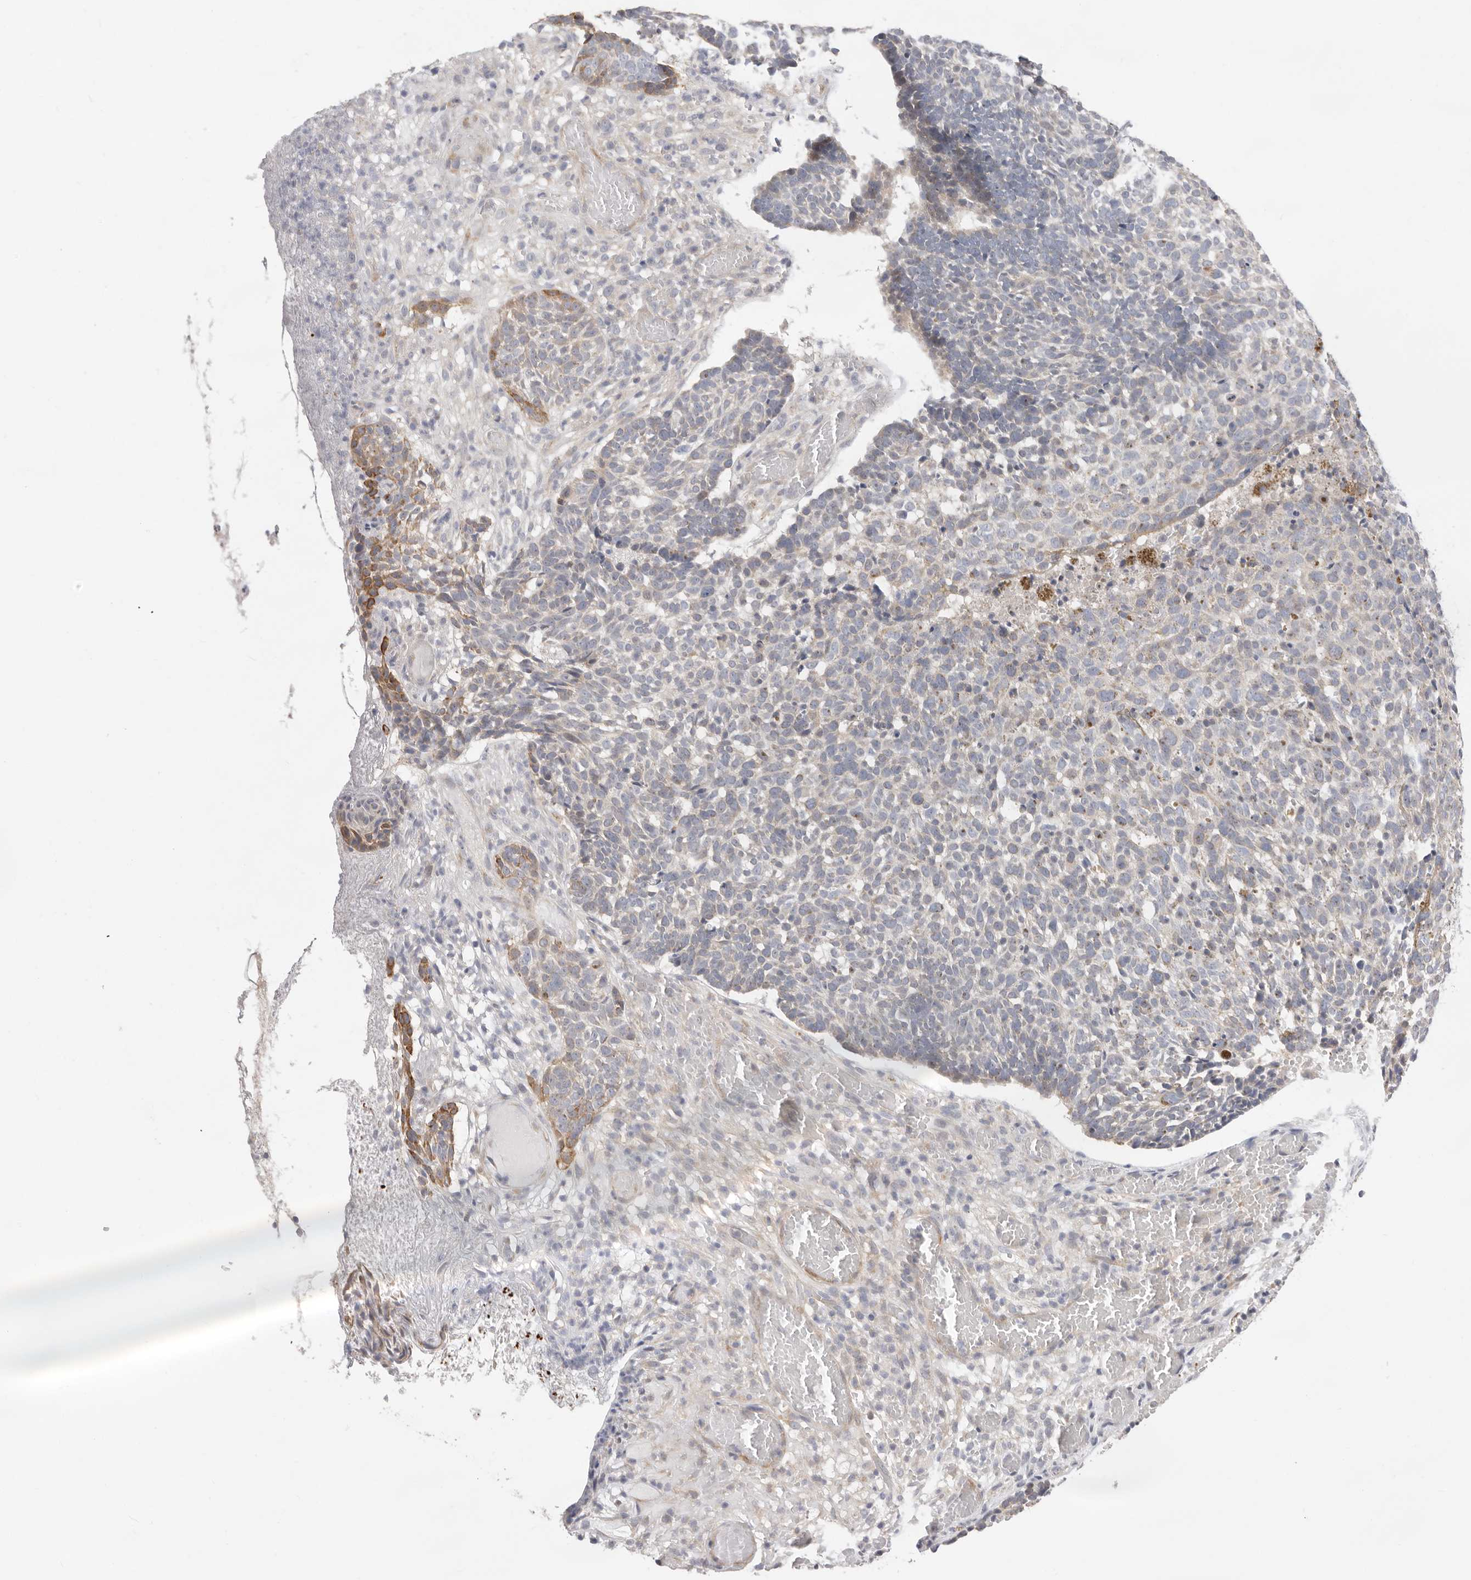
{"staining": {"intensity": "moderate", "quantity": "<25%", "location": "cytoplasmic/membranous"}, "tissue": "skin cancer", "cell_type": "Tumor cells", "image_type": "cancer", "snomed": [{"axis": "morphology", "description": "Basal cell carcinoma"}, {"axis": "topography", "description": "Skin"}], "caption": "The immunohistochemical stain highlights moderate cytoplasmic/membranous expression in tumor cells of basal cell carcinoma (skin) tissue. Immunohistochemistry stains the protein of interest in brown and the nuclei are stained blue.", "gene": "USH1C", "patient": {"sex": "male", "age": 85}}